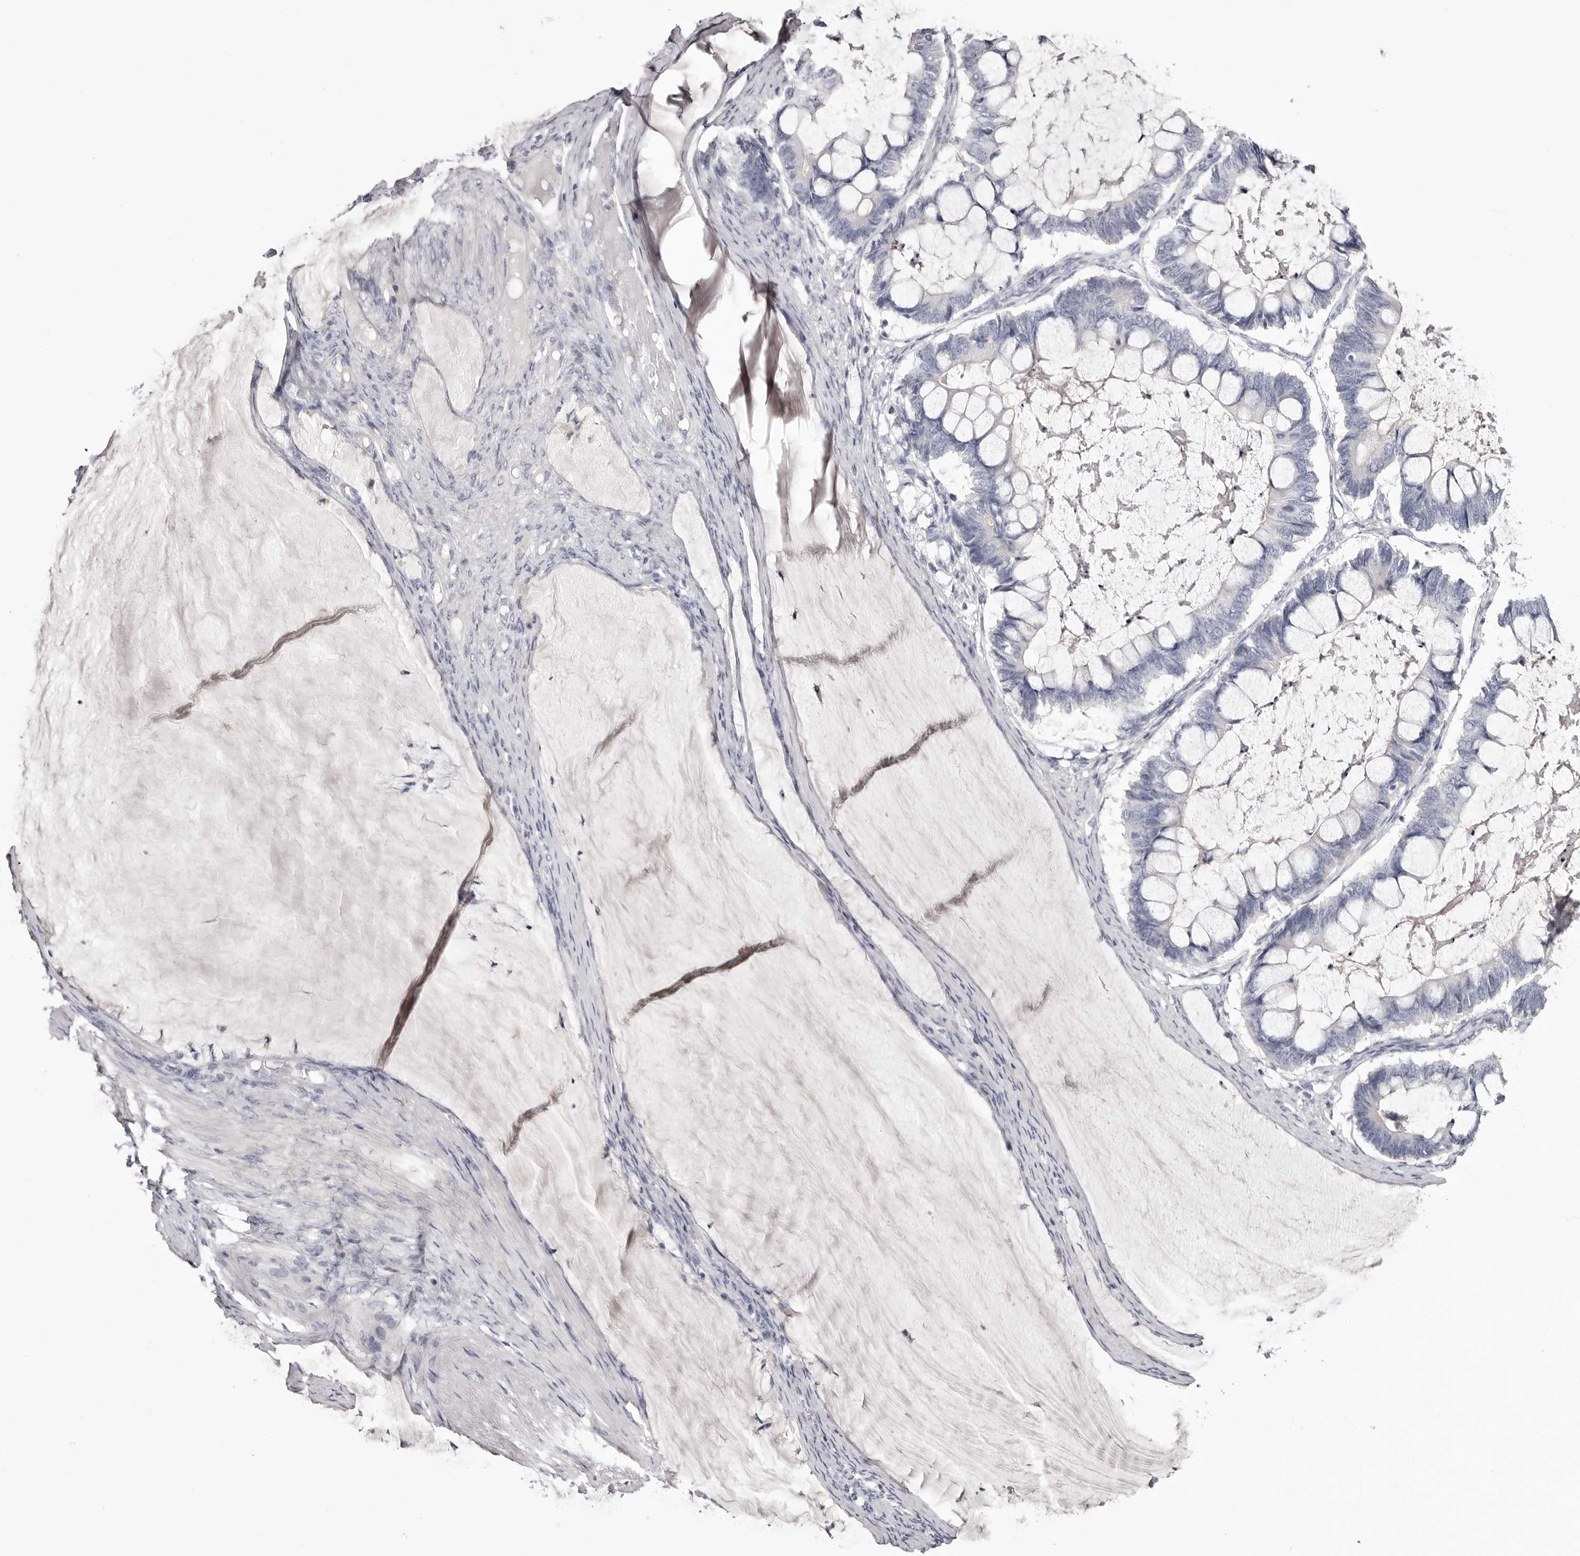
{"staining": {"intensity": "negative", "quantity": "none", "location": "none"}, "tissue": "ovarian cancer", "cell_type": "Tumor cells", "image_type": "cancer", "snomed": [{"axis": "morphology", "description": "Cystadenocarcinoma, mucinous, NOS"}, {"axis": "topography", "description": "Ovary"}], "caption": "This is an IHC micrograph of human ovarian cancer. There is no staining in tumor cells.", "gene": "CA6", "patient": {"sex": "female", "age": 61}}